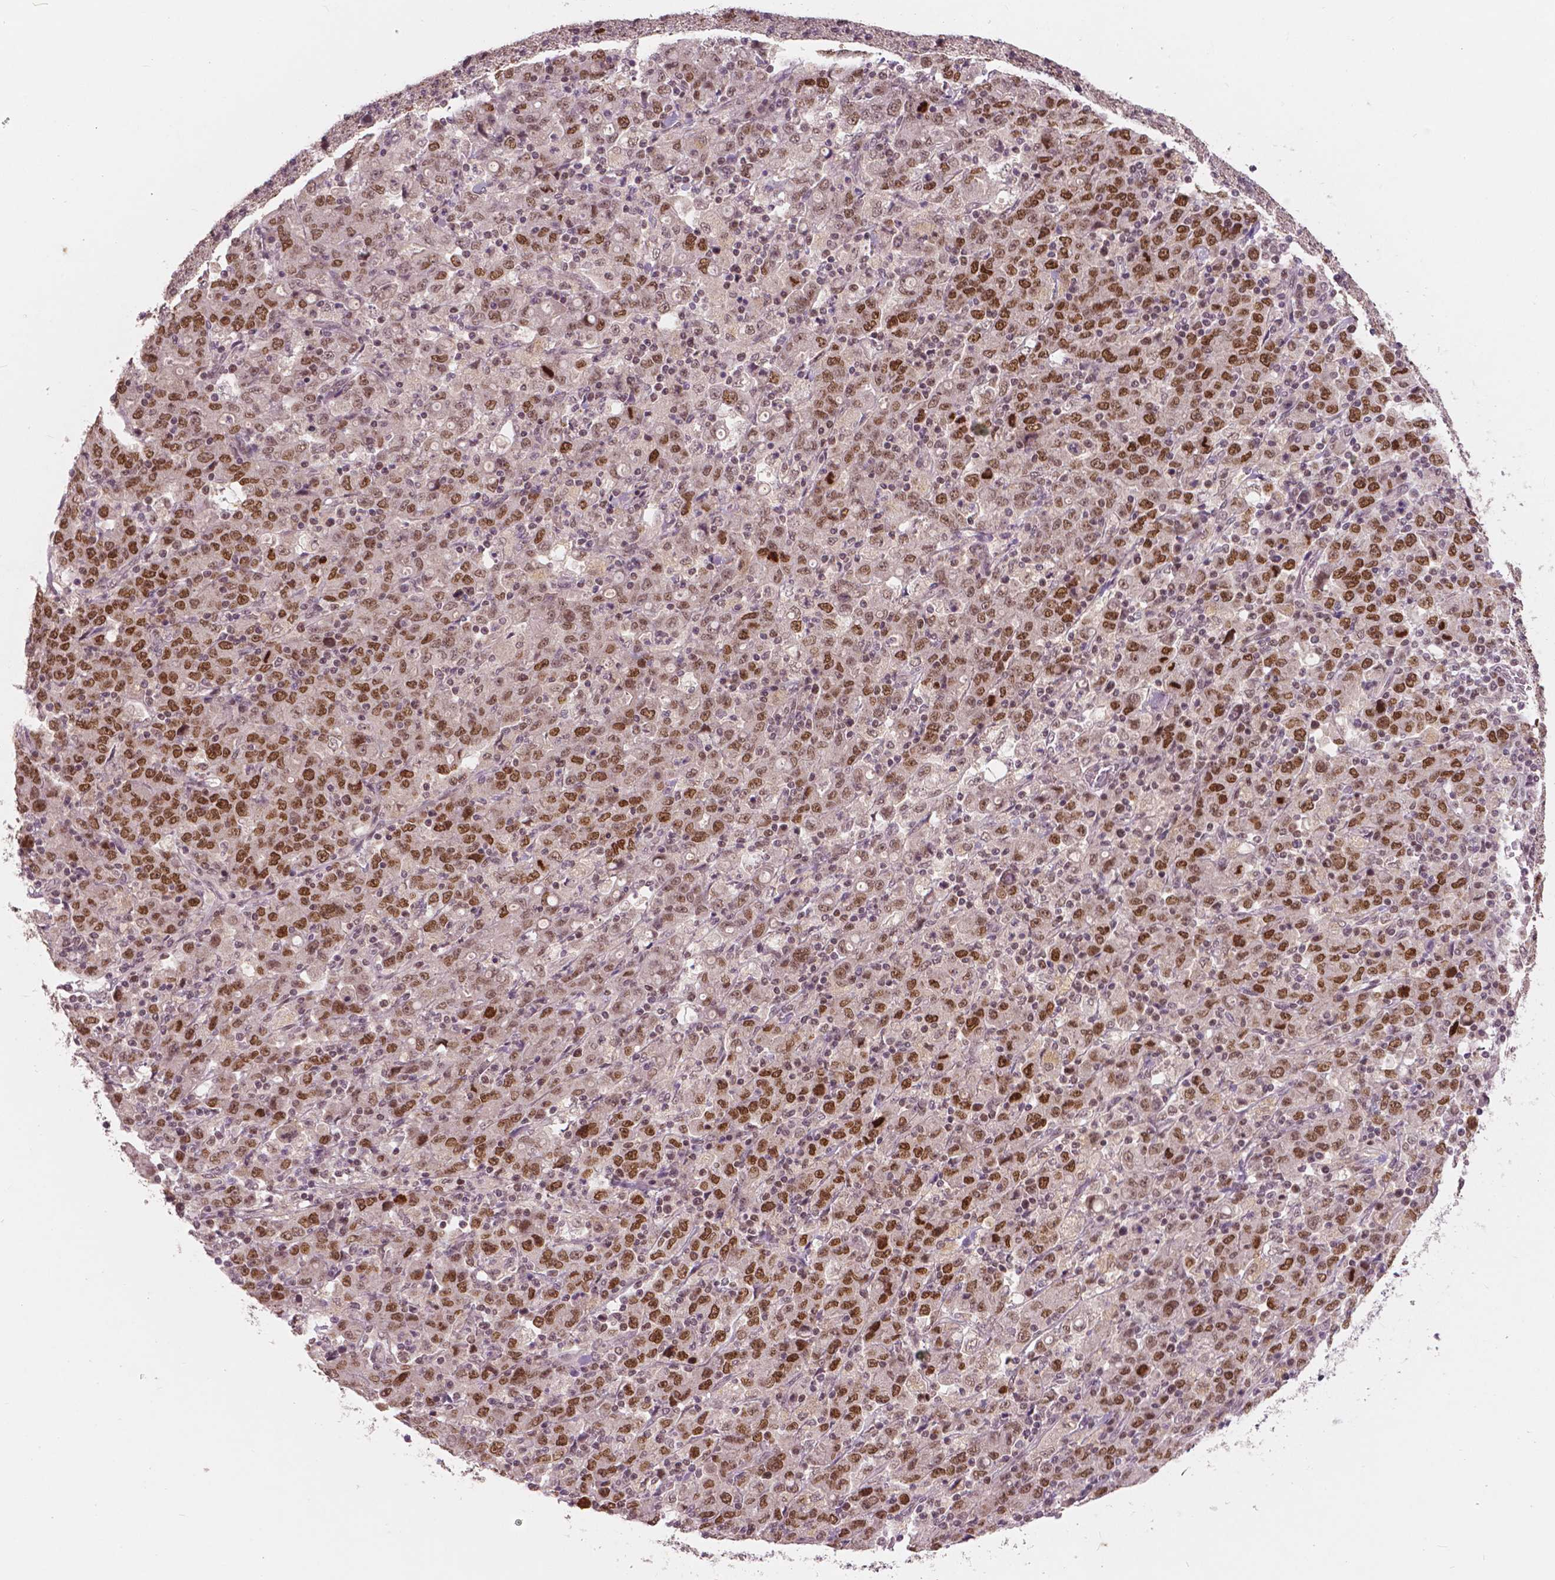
{"staining": {"intensity": "strong", "quantity": ">75%", "location": "nuclear"}, "tissue": "stomach cancer", "cell_type": "Tumor cells", "image_type": "cancer", "snomed": [{"axis": "morphology", "description": "Adenocarcinoma, NOS"}, {"axis": "topography", "description": "Stomach, upper"}], "caption": "A brown stain labels strong nuclear positivity of a protein in human adenocarcinoma (stomach) tumor cells.", "gene": "NSD2", "patient": {"sex": "male", "age": 69}}